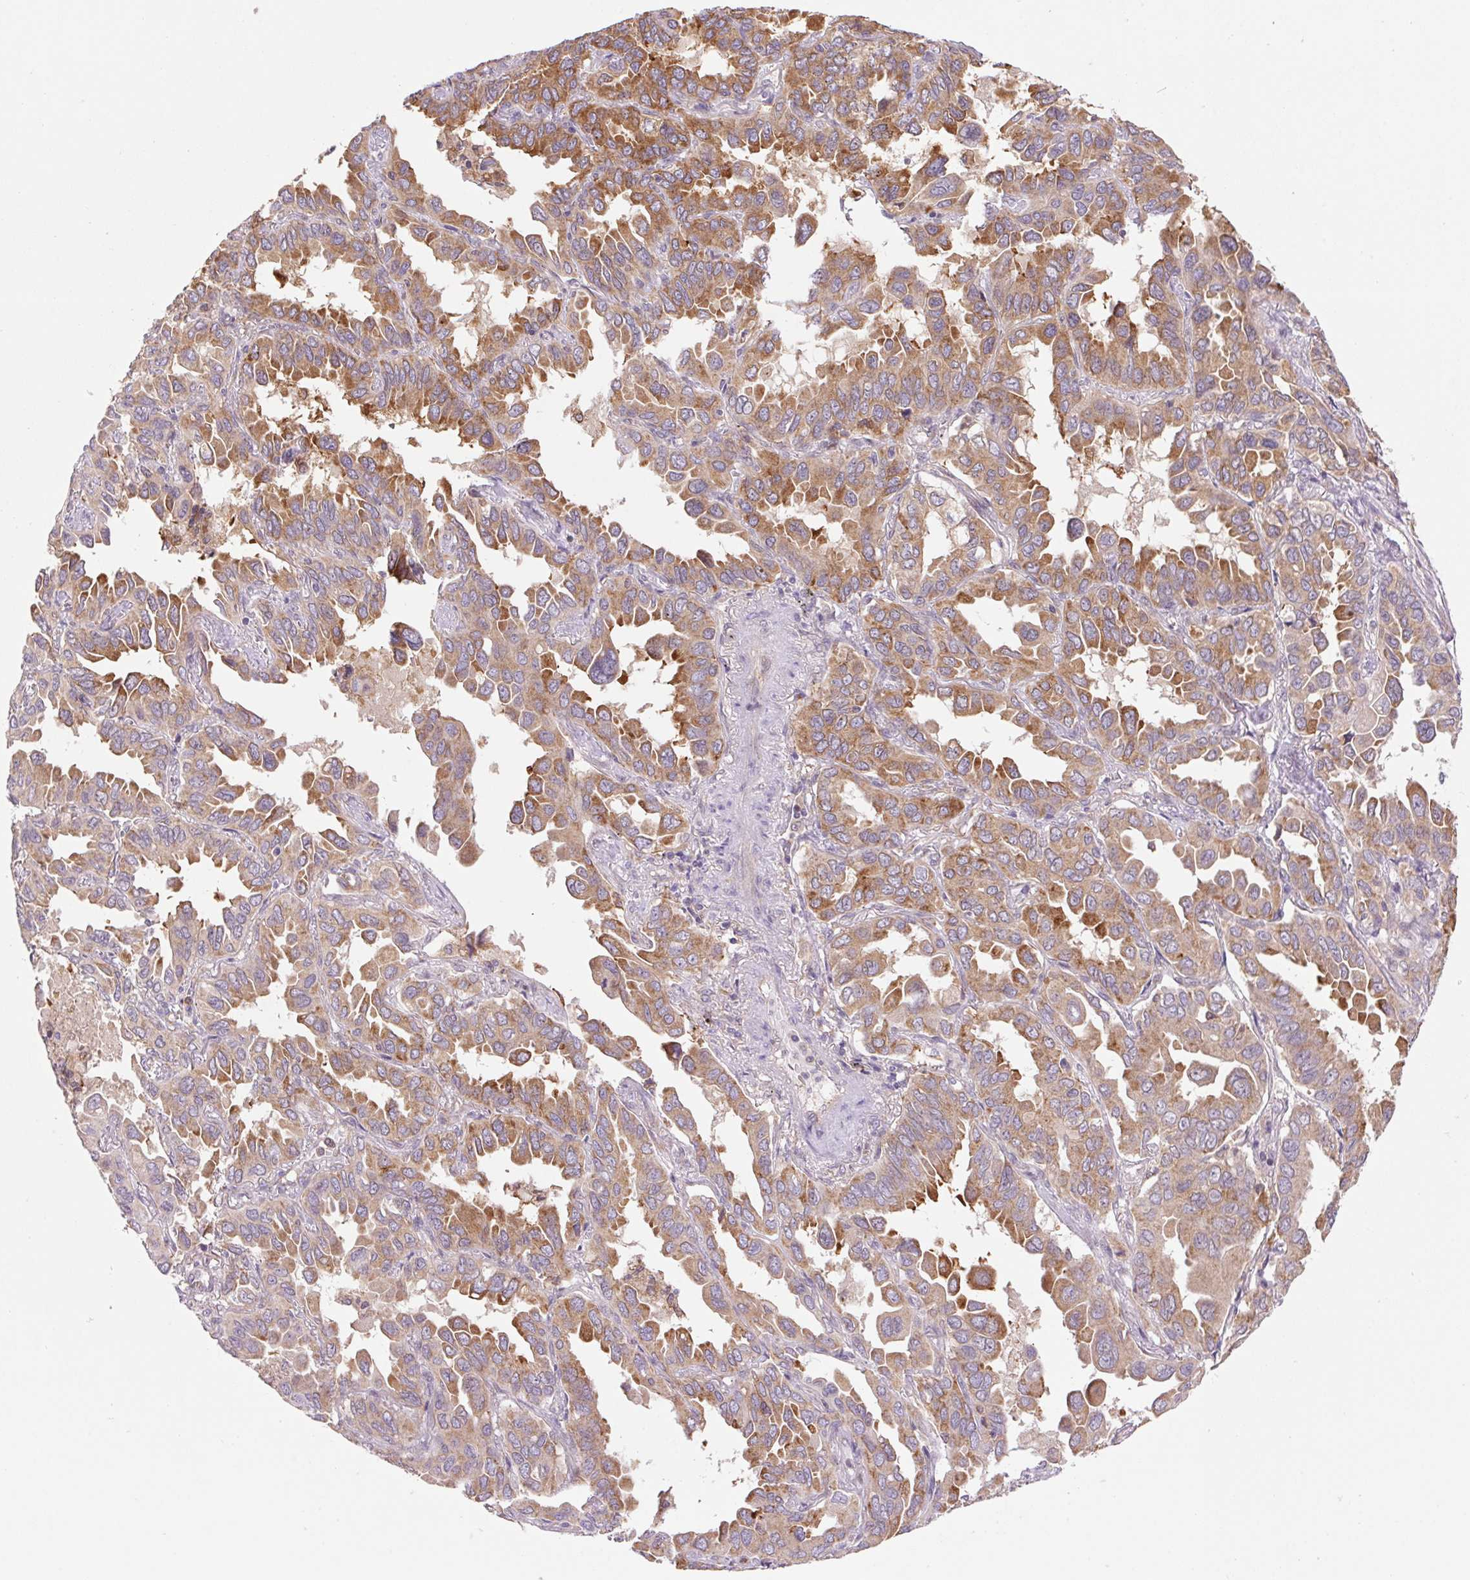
{"staining": {"intensity": "moderate", "quantity": ">75%", "location": "cytoplasmic/membranous"}, "tissue": "lung cancer", "cell_type": "Tumor cells", "image_type": "cancer", "snomed": [{"axis": "morphology", "description": "Adenocarcinoma, NOS"}, {"axis": "topography", "description": "Lung"}], "caption": "This micrograph shows lung cancer (adenocarcinoma) stained with immunohistochemistry to label a protein in brown. The cytoplasmic/membranous of tumor cells show moderate positivity for the protein. Nuclei are counter-stained blue.", "gene": "KLHL20", "patient": {"sex": "male", "age": 64}}